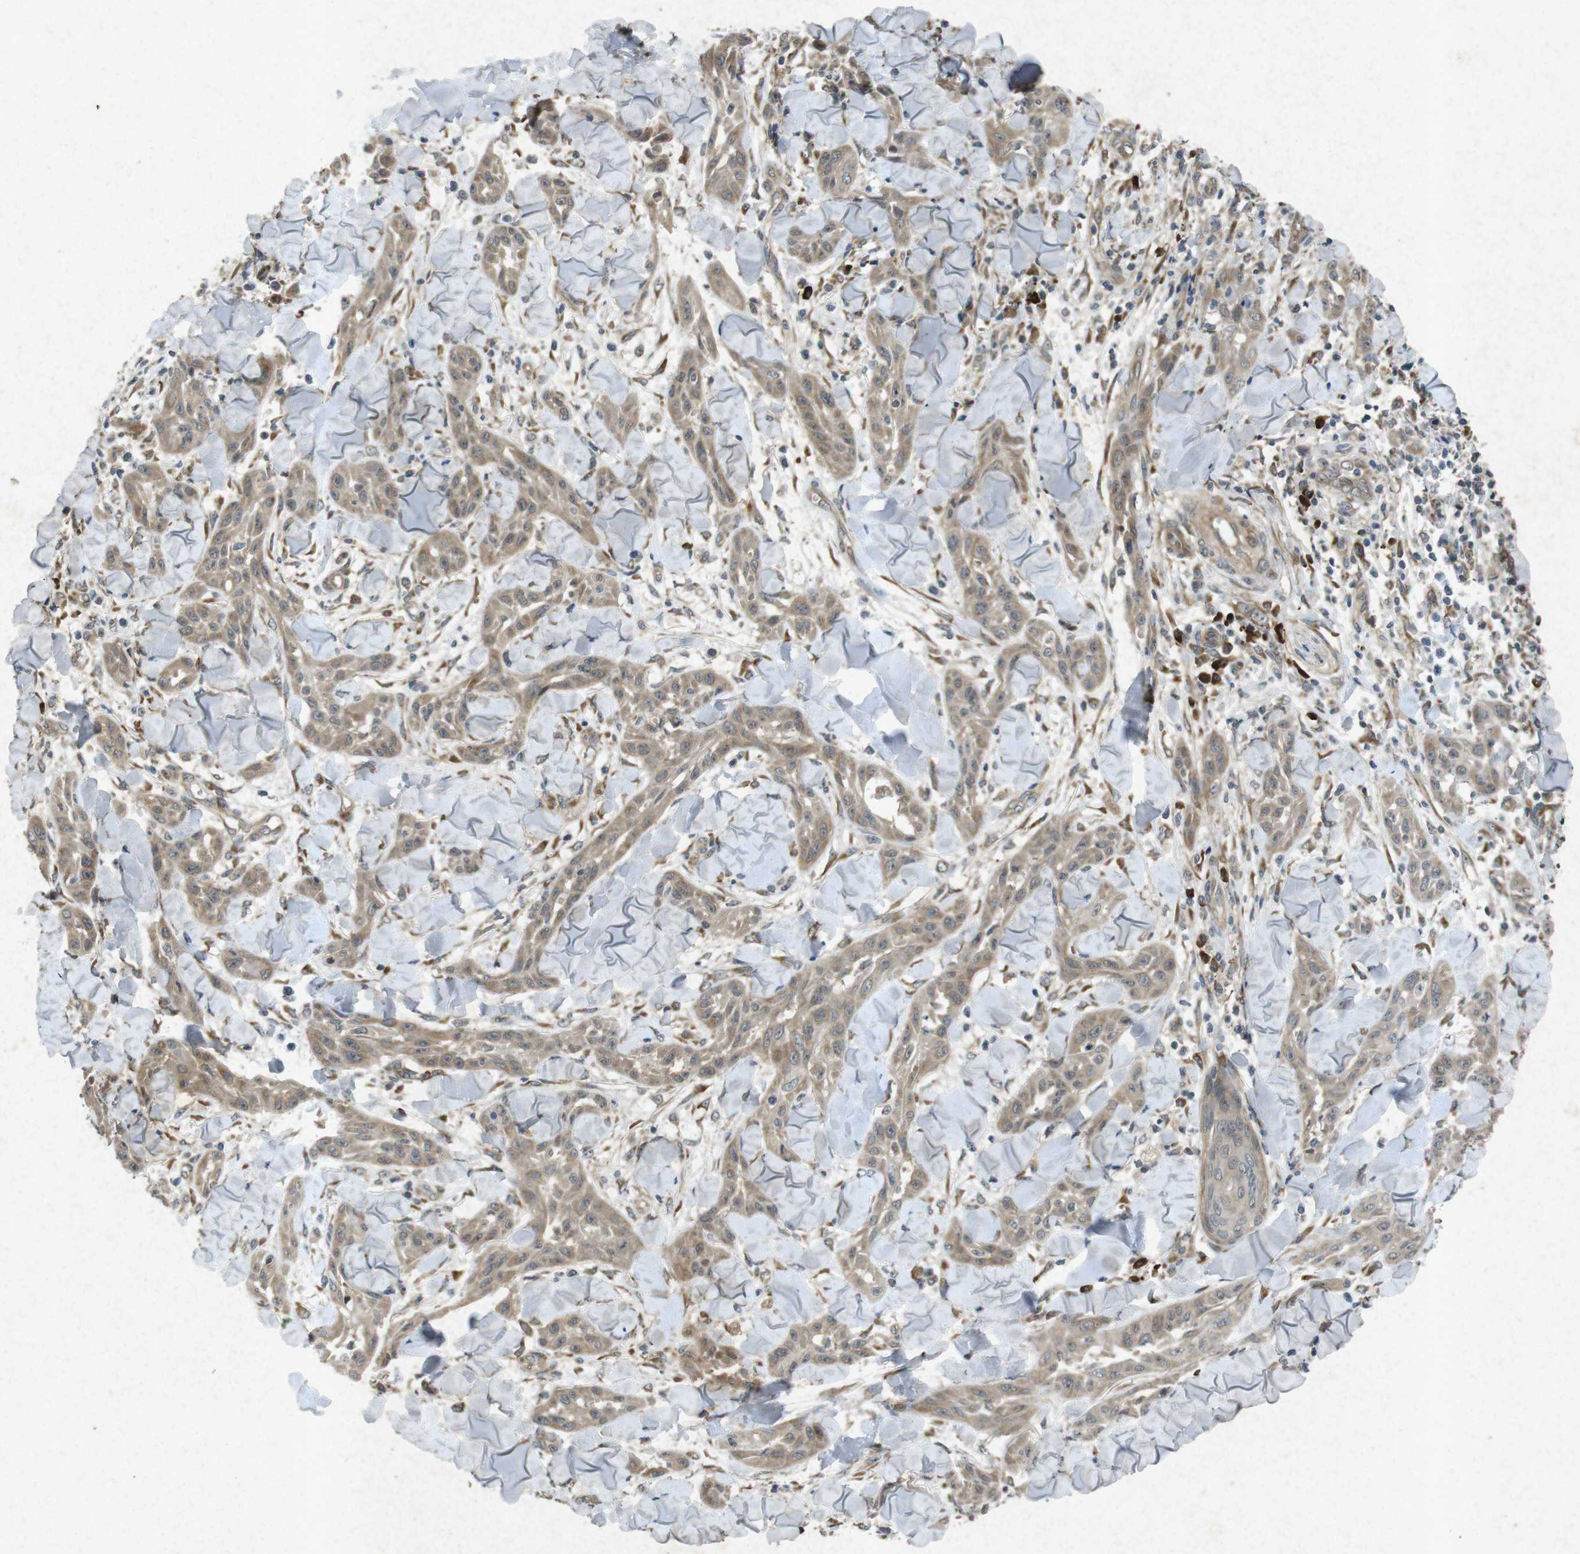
{"staining": {"intensity": "weak", "quantity": ">75%", "location": "cytoplasmic/membranous"}, "tissue": "skin cancer", "cell_type": "Tumor cells", "image_type": "cancer", "snomed": [{"axis": "morphology", "description": "Squamous cell carcinoma, NOS"}, {"axis": "topography", "description": "Skin"}], "caption": "Weak cytoplasmic/membranous expression is identified in approximately >75% of tumor cells in skin cancer.", "gene": "FLCN", "patient": {"sex": "male", "age": 24}}